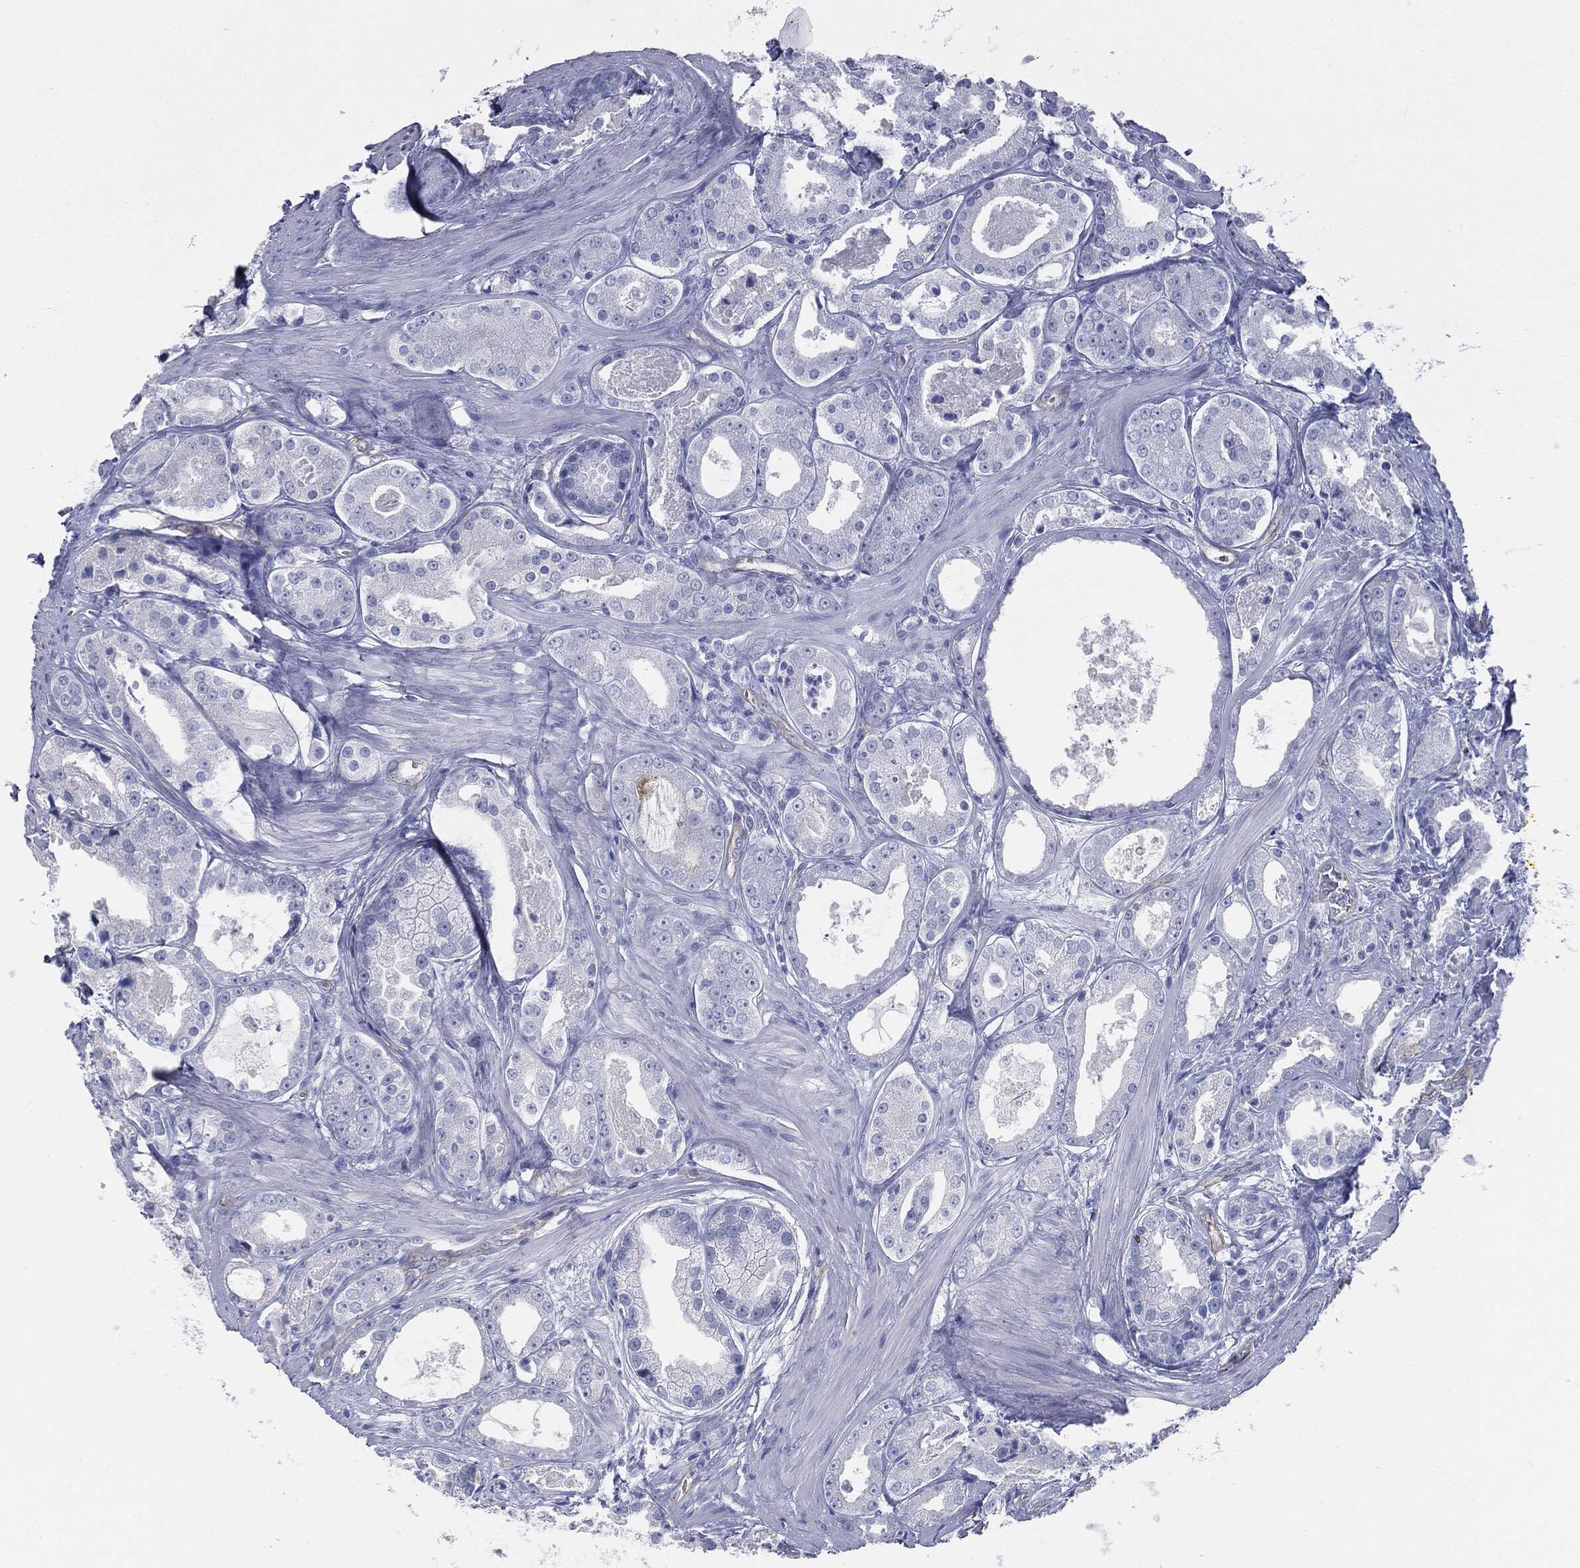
{"staining": {"intensity": "negative", "quantity": "none", "location": "none"}, "tissue": "prostate cancer", "cell_type": "Tumor cells", "image_type": "cancer", "snomed": [{"axis": "morphology", "description": "Adenocarcinoma, NOS"}, {"axis": "topography", "description": "Prostate"}], "caption": "High power microscopy micrograph of an IHC histopathology image of prostate cancer, revealing no significant staining in tumor cells. (DAB immunohistochemistry (IHC) visualized using brightfield microscopy, high magnification).", "gene": "MUC5AC", "patient": {"sex": "male", "age": 61}}